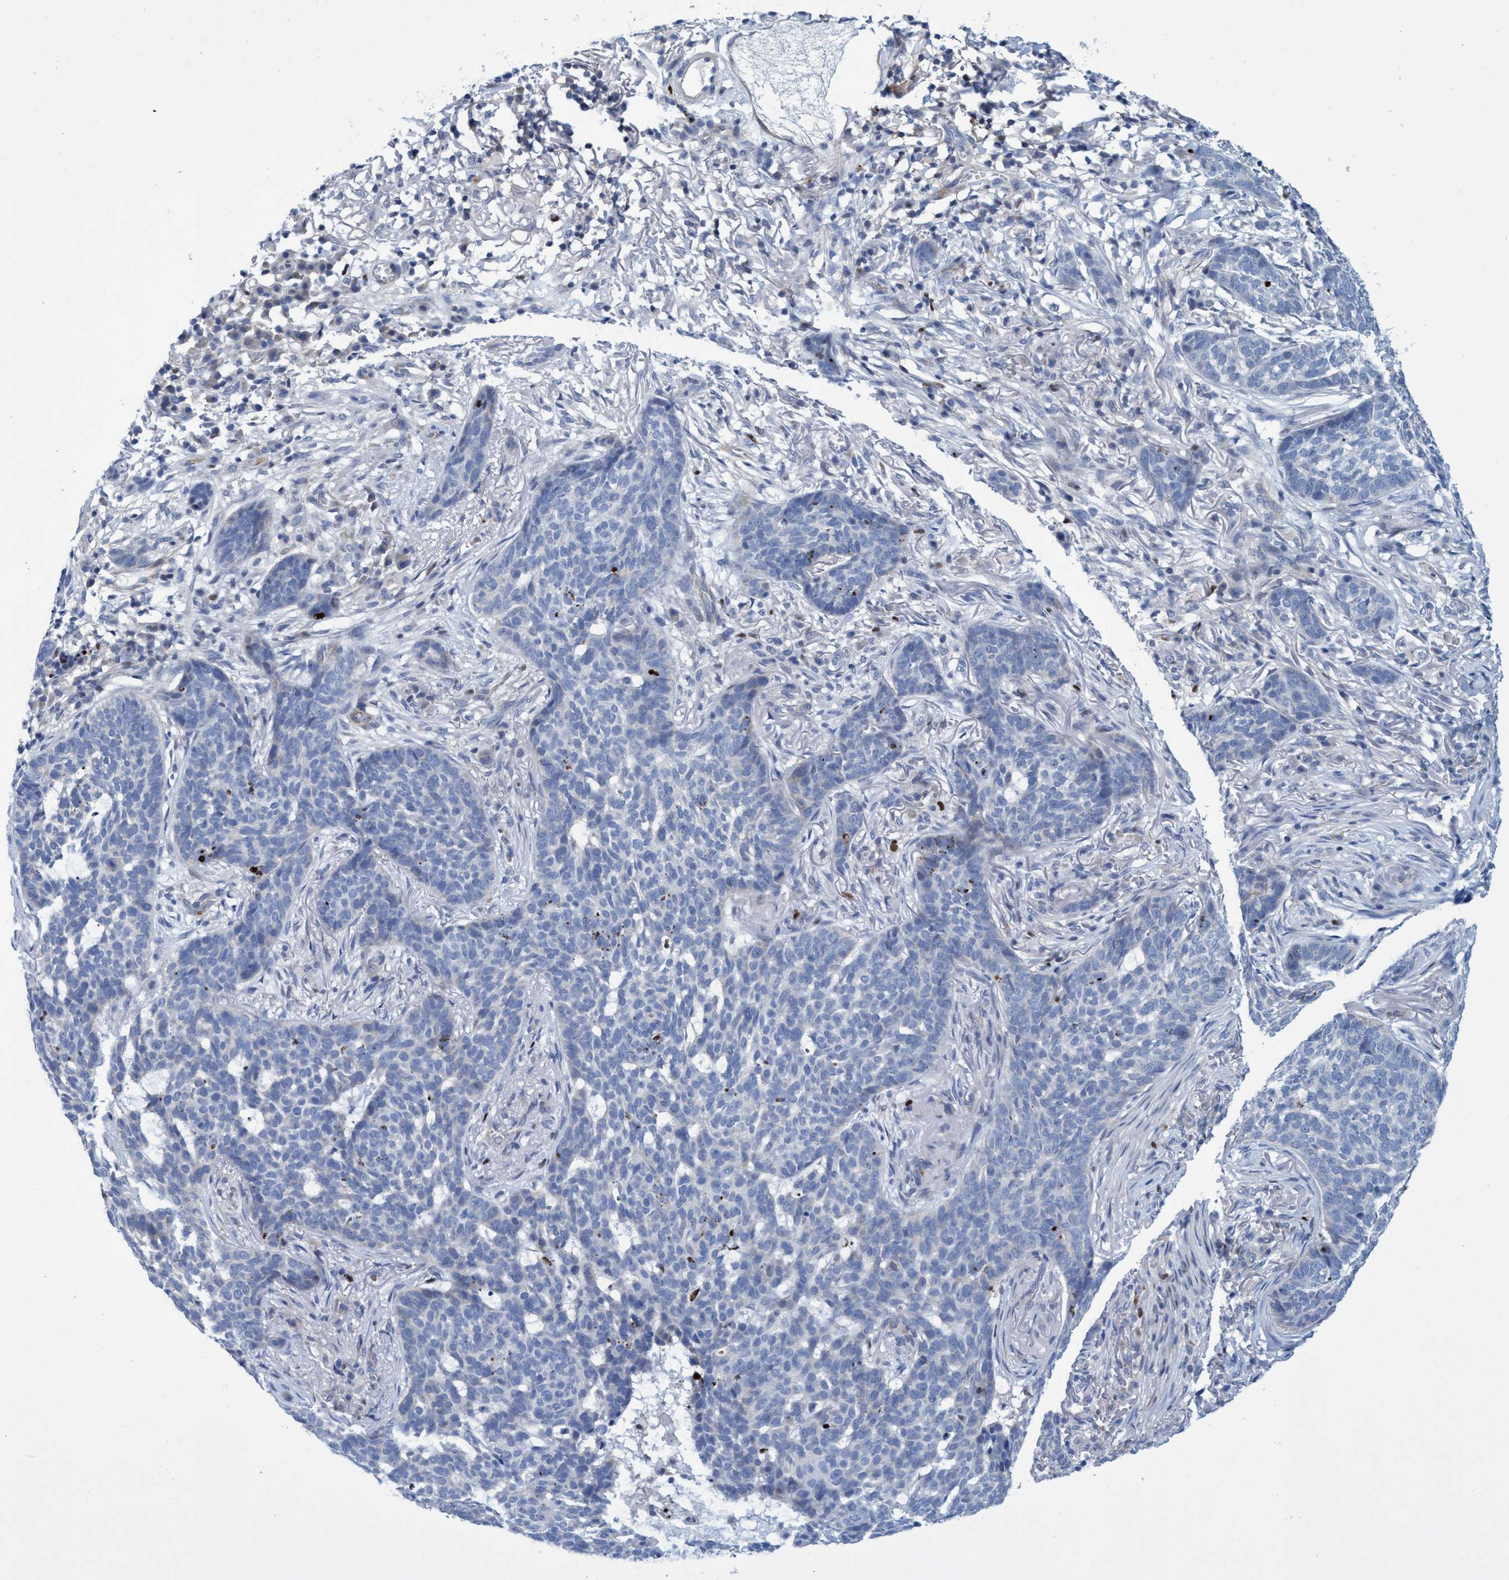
{"staining": {"intensity": "negative", "quantity": "none", "location": "none"}, "tissue": "skin cancer", "cell_type": "Tumor cells", "image_type": "cancer", "snomed": [{"axis": "morphology", "description": "Basal cell carcinoma"}, {"axis": "topography", "description": "Skin"}], "caption": "A histopathology image of skin basal cell carcinoma stained for a protein displays no brown staining in tumor cells.", "gene": "R3HCC1", "patient": {"sex": "male", "age": 85}}